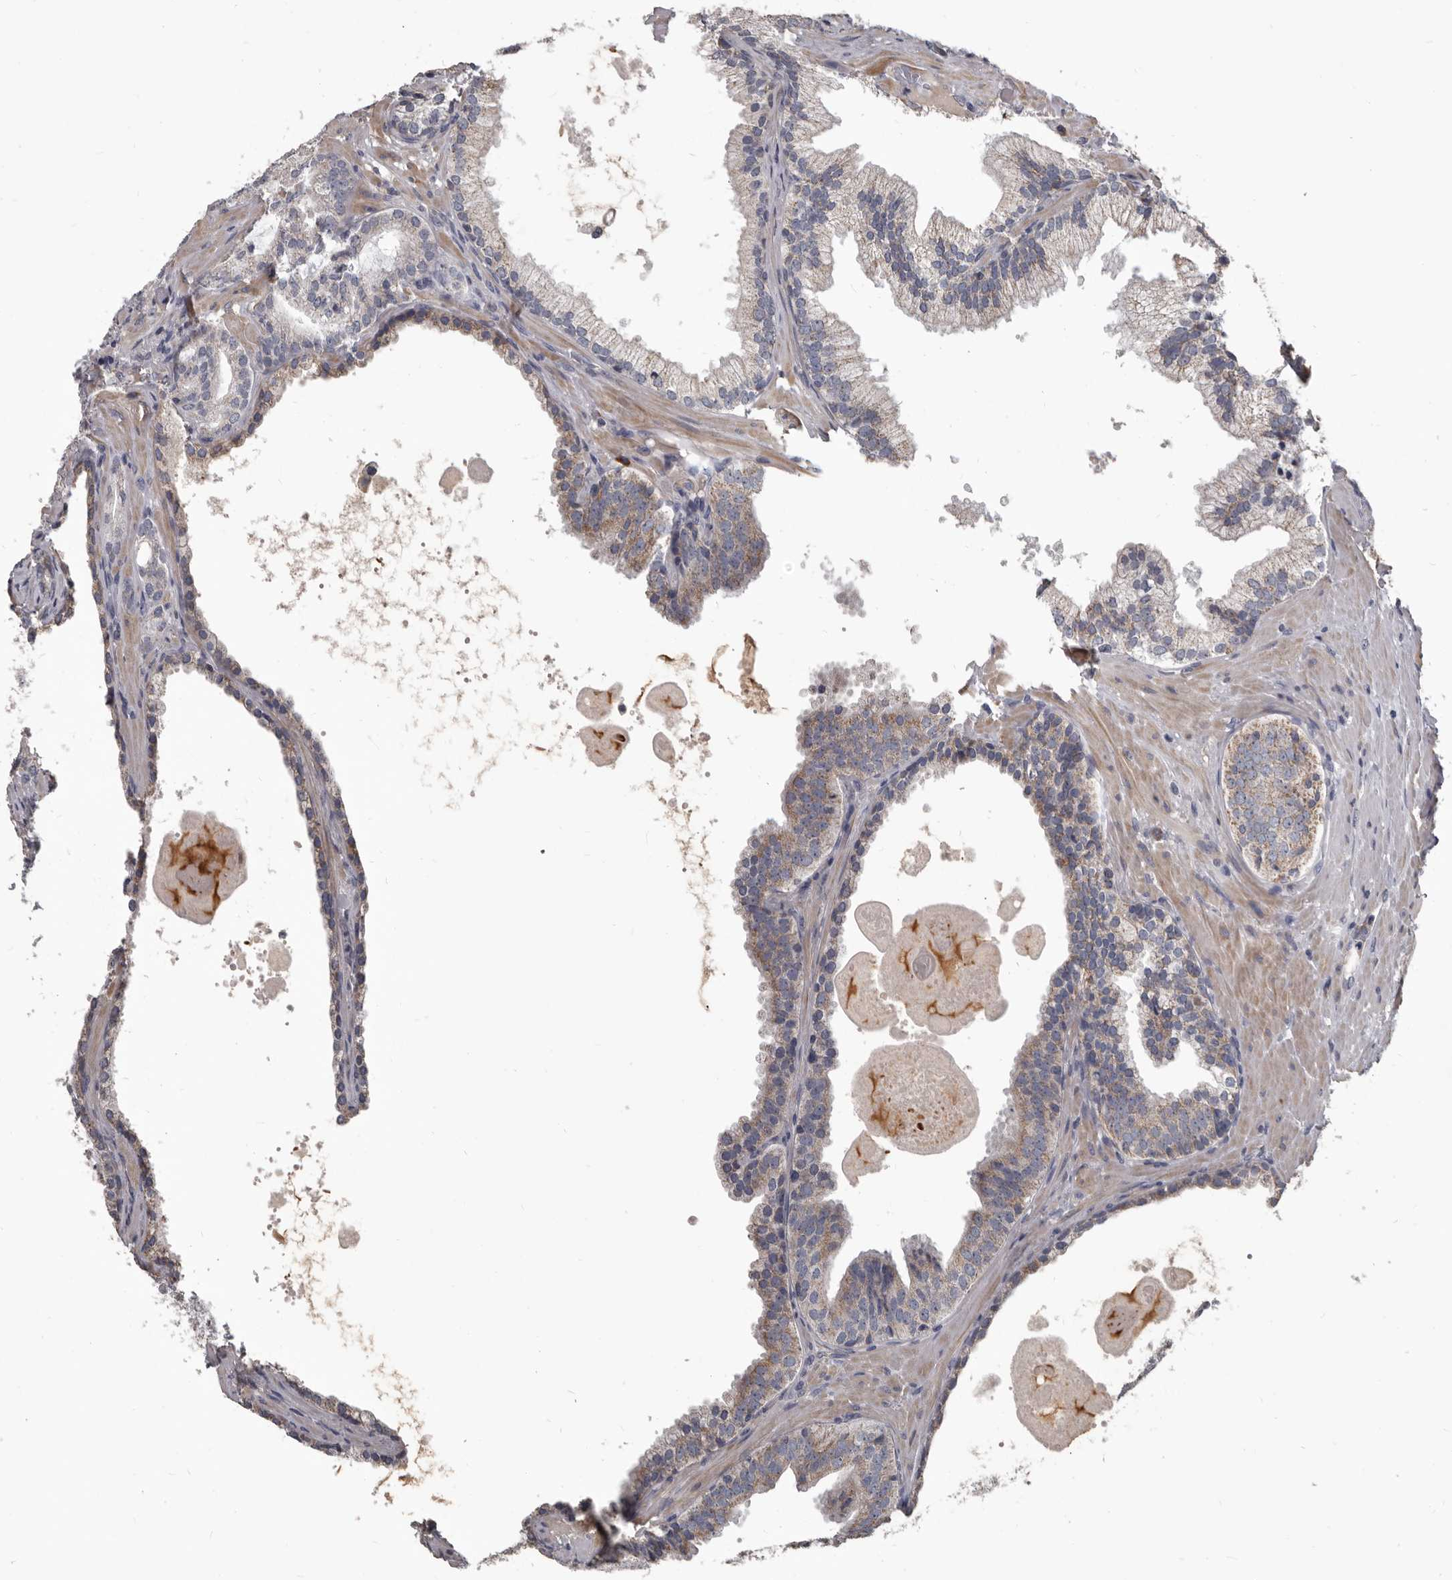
{"staining": {"intensity": "weak", "quantity": "<25%", "location": "cytoplasmic/membranous"}, "tissue": "prostate cancer", "cell_type": "Tumor cells", "image_type": "cancer", "snomed": [{"axis": "morphology", "description": "Normal morphology"}, {"axis": "morphology", "description": "Adenocarcinoma, Low grade"}, {"axis": "topography", "description": "Prostate"}], "caption": "An image of prostate cancer (low-grade adenocarcinoma) stained for a protein demonstrates no brown staining in tumor cells. (Immunohistochemistry, brightfield microscopy, high magnification).", "gene": "ALDH5A1", "patient": {"sex": "male", "age": 72}}